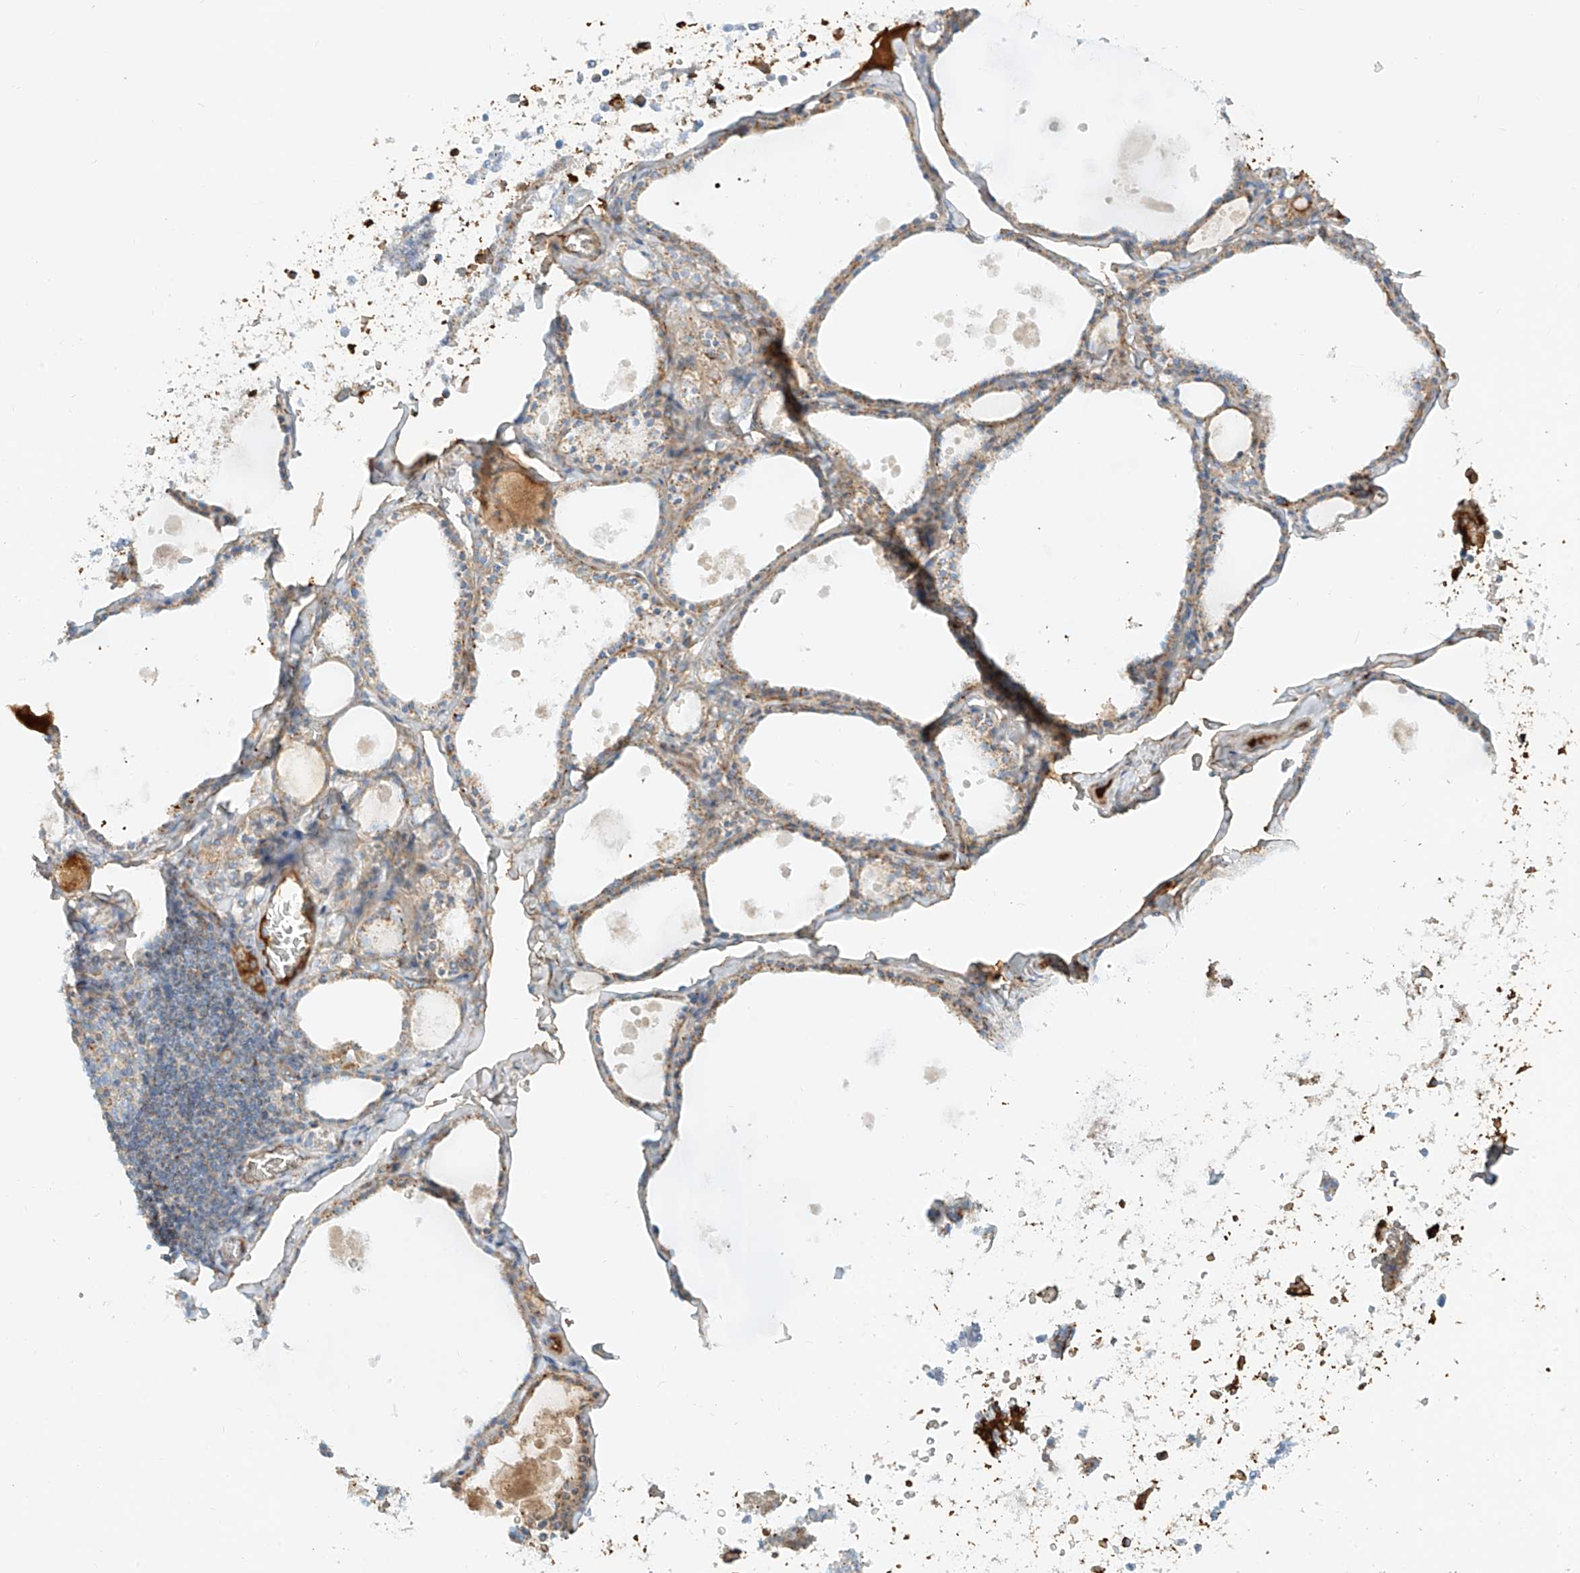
{"staining": {"intensity": "moderate", "quantity": "25%-75%", "location": "cytoplasmic/membranous"}, "tissue": "thyroid gland", "cell_type": "Glandular cells", "image_type": "normal", "snomed": [{"axis": "morphology", "description": "Normal tissue, NOS"}, {"axis": "topography", "description": "Thyroid gland"}], "caption": "Human thyroid gland stained with a brown dye shows moderate cytoplasmic/membranous positive positivity in about 25%-75% of glandular cells.", "gene": "OCSTAMP", "patient": {"sex": "male", "age": 56}}